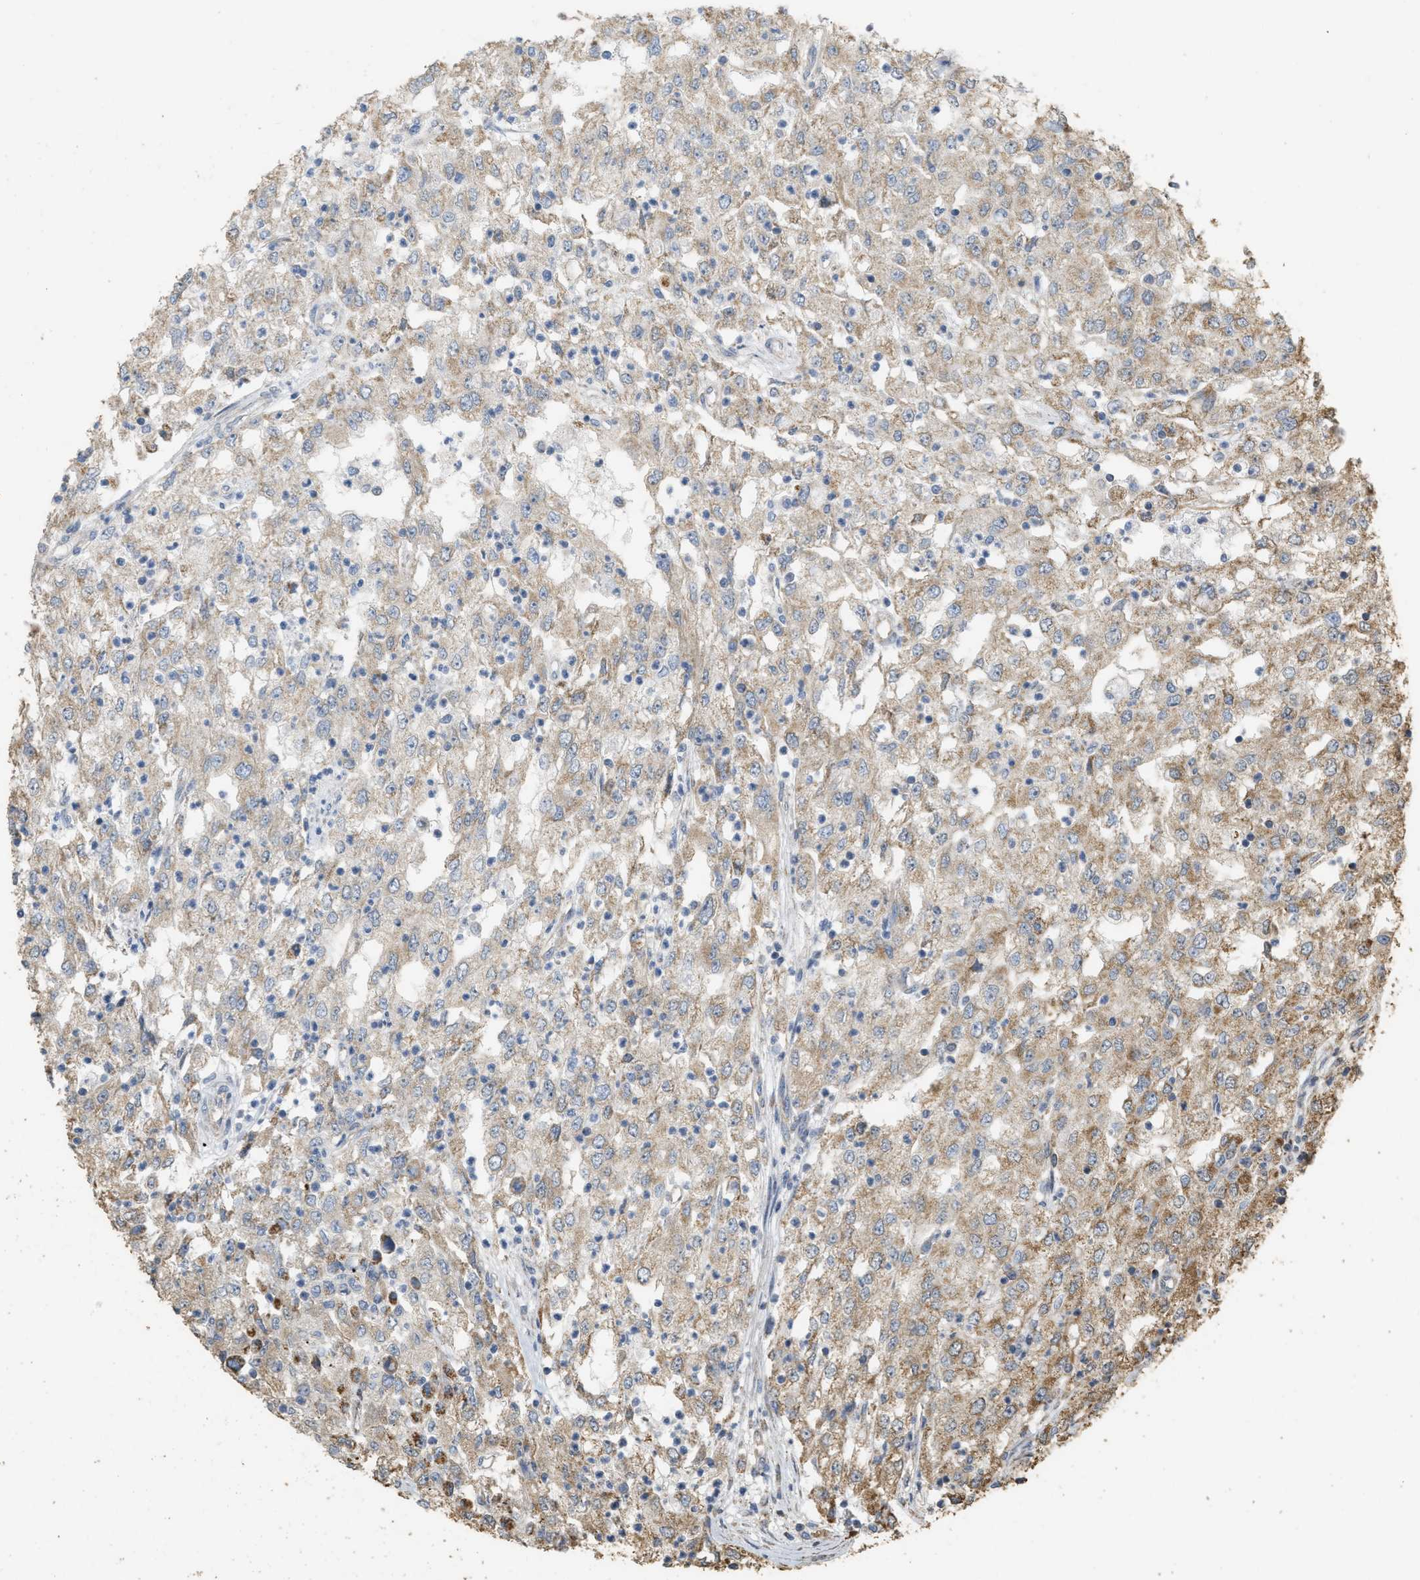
{"staining": {"intensity": "moderate", "quantity": "25%-75%", "location": "cytoplasmic/membranous"}, "tissue": "renal cancer", "cell_type": "Tumor cells", "image_type": "cancer", "snomed": [{"axis": "morphology", "description": "Adenocarcinoma, NOS"}, {"axis": "topography", "description": "Kidney"}], "caption": "High-power microscopy captured an immunohistochemistry photomicrograph of renal cancer (adenocarcinoma), revealing moderate cytoplasmic/membranous staining in approximately 25%-75% of tumor cells.", "gene": "KCNA4", "patient": {"sex": "female", "age": 54}}